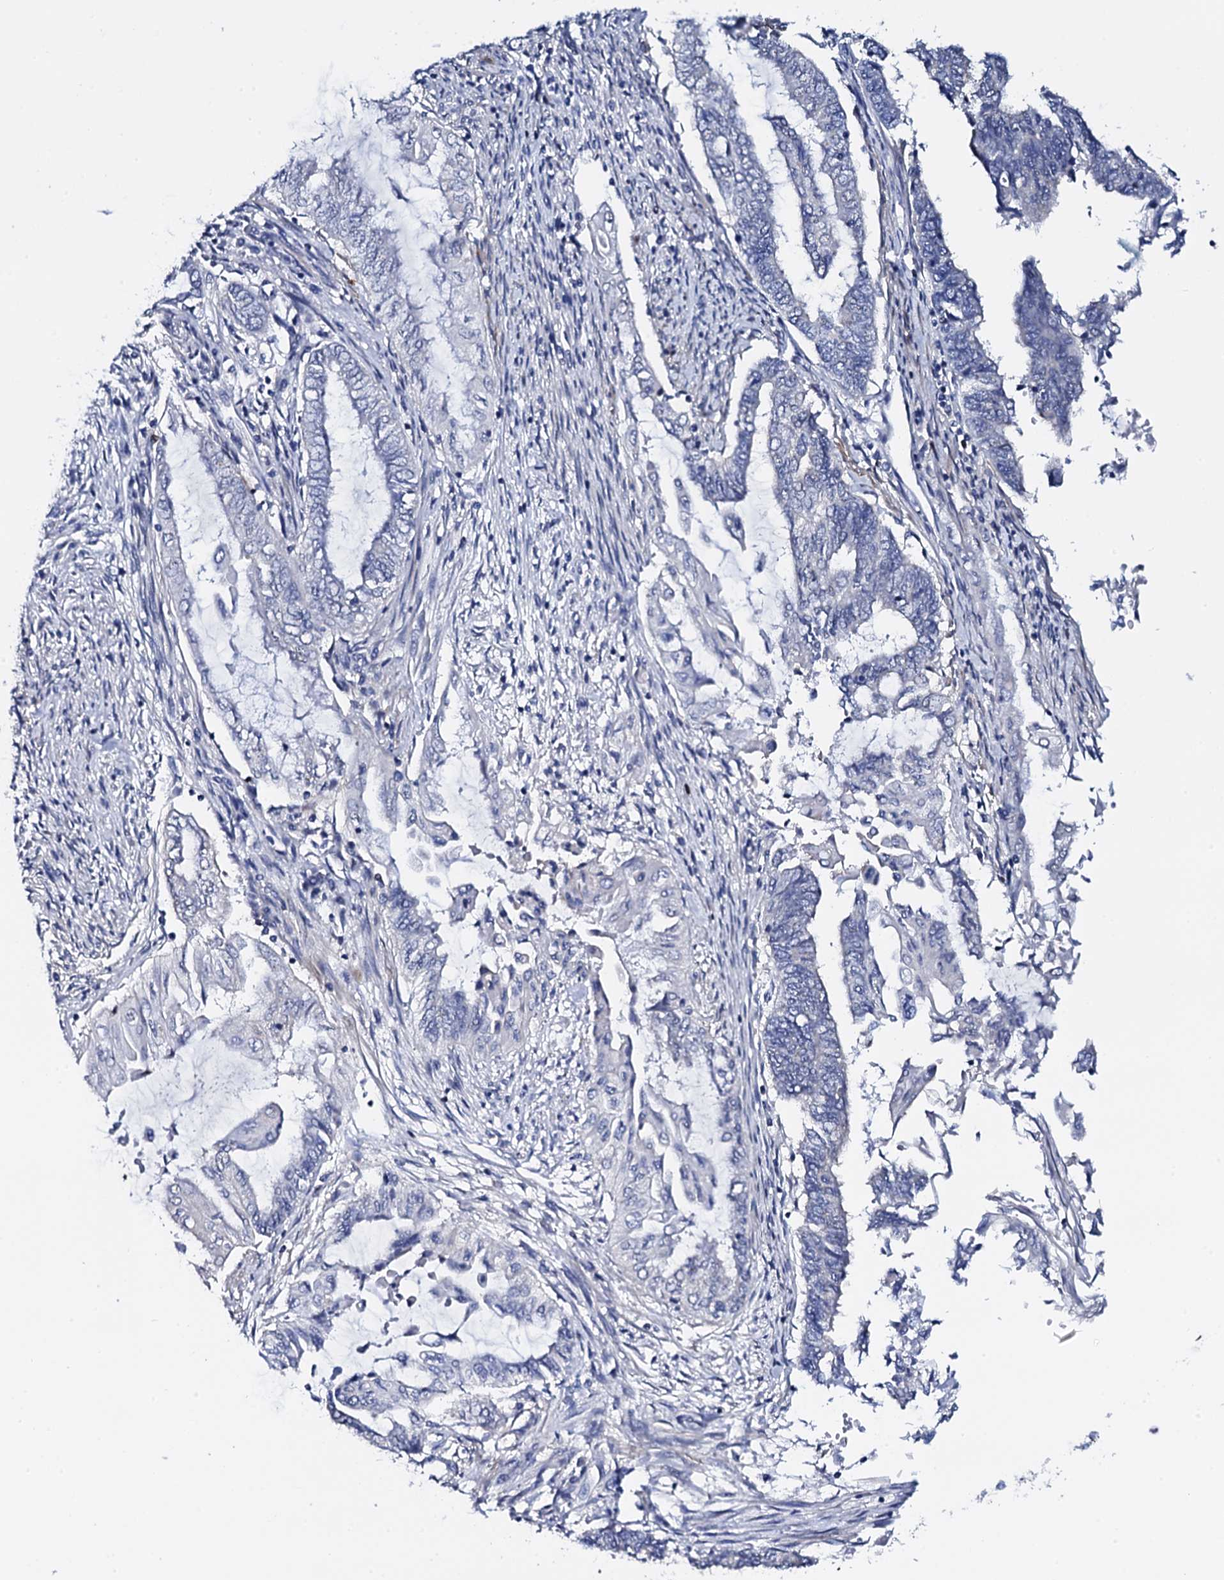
{"staining": {"intensity": "negative", "quantity": "none", "location": "none"}, "tissue": "endometrial cancer", "cell_type": "Tumor cells", "image_type": "cancer", "snomed": [{"axis": "morphology", "description": "Adenocarcinoma, NOS"}, {"axis": "topography", "description": "Uterus"}, {"axis": "topography", "description": "Endometrium"}], "caption": "Endometrial cancer (adenocarcinoma) stained for a protein using immunohistochemistry (IHC) demonstrates no staining tumor cells.", "gene": "NPM2", "patient": {"sex": "female", "age": 70}}